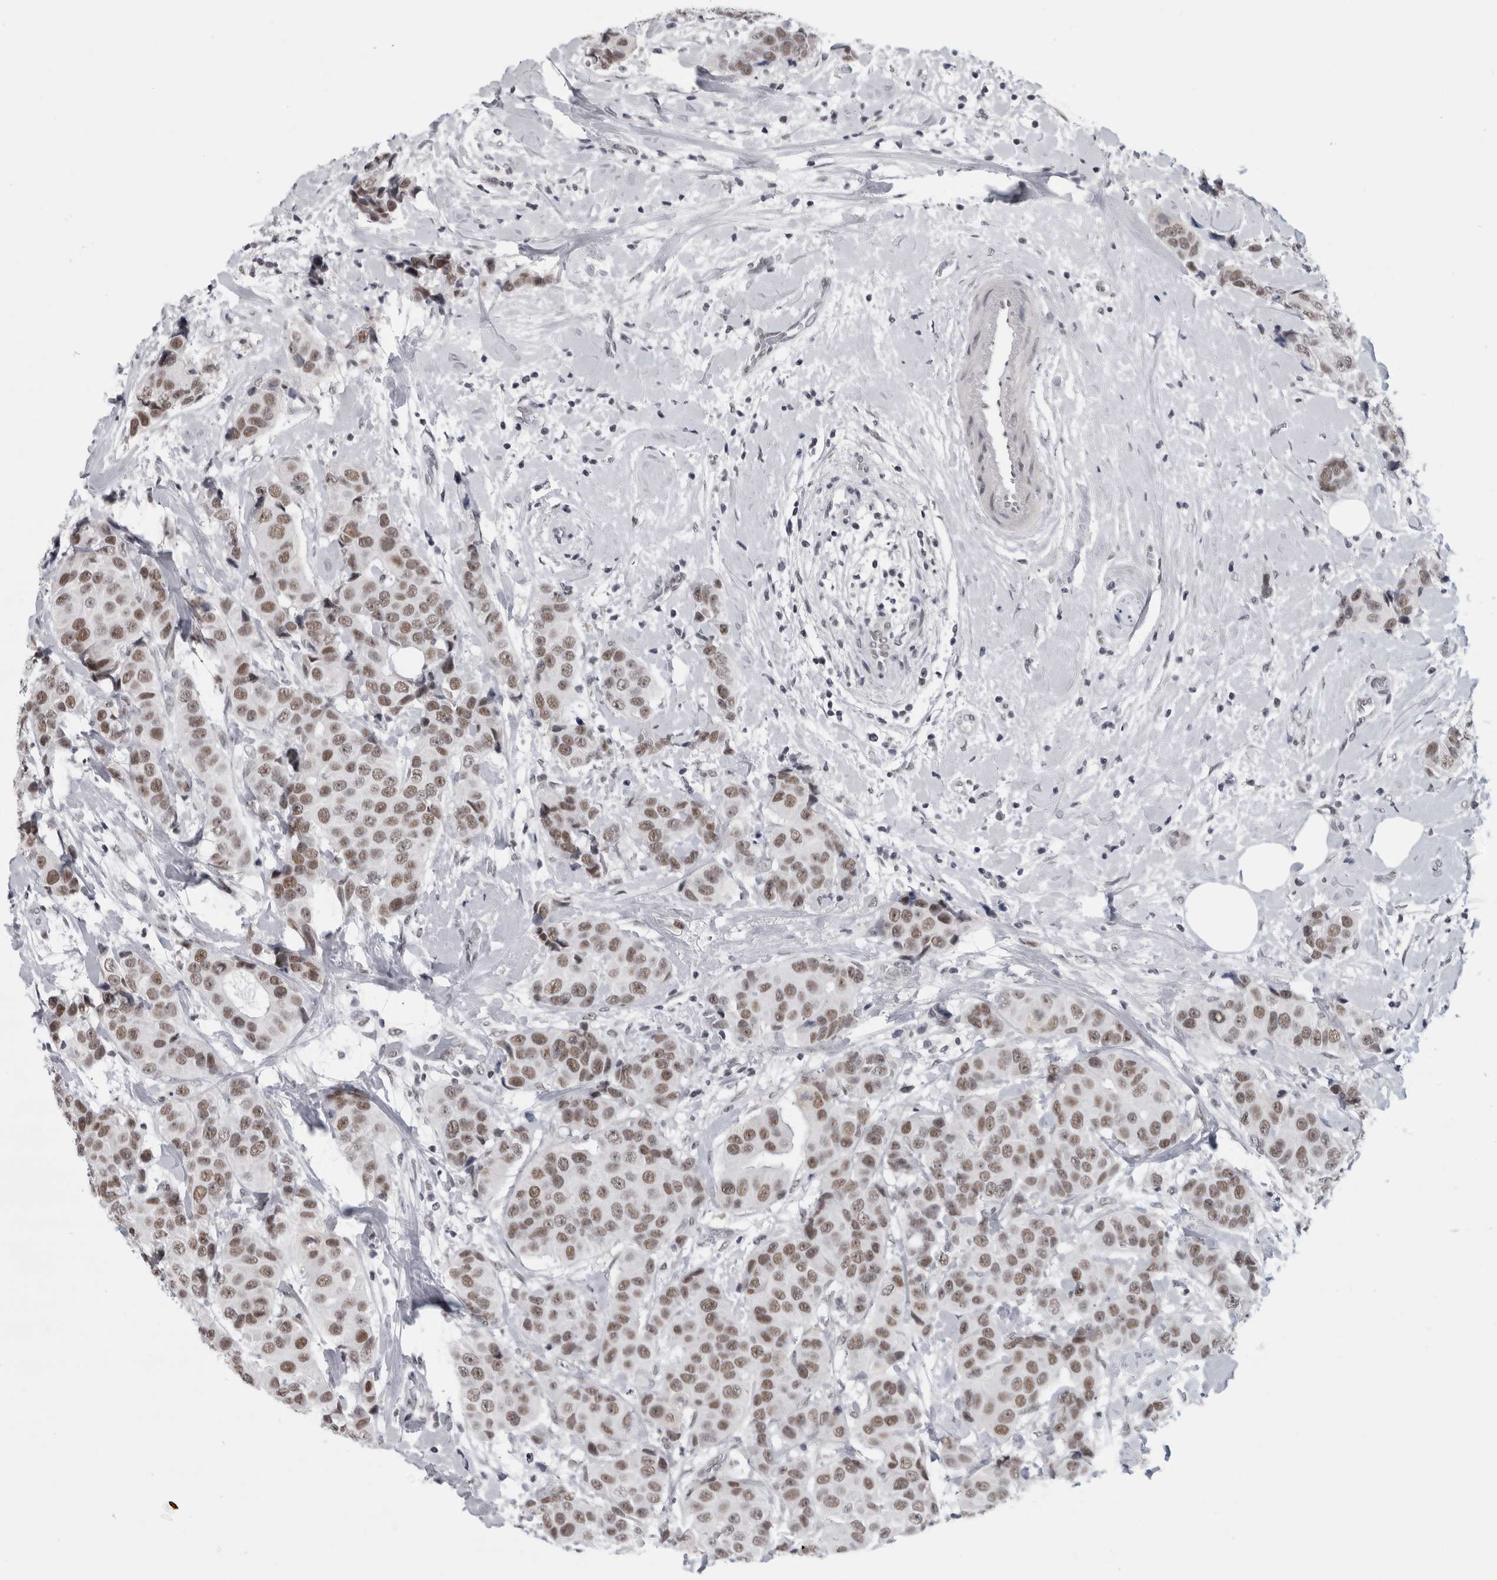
{"staining": {"intensity": "moderate", "quantity": ">75%", "location": "nuclear"}, "tissue": "breast cancer", "cell_type": "Tumor cells", "image_type": "cancer", "snomed": [{"axis": "morphology", "description": "Normal tissue, NOS"}, {"axis": "morphology", "description": "Duct carcinoma"}, {"axis": "topography", "description": "Breast"}], "caption": "Immunohistochemical staining of human breast cancer displays moderate nuclear protein staining in about >75% of tumor cells.", "gene": "ARID4B", "patient": {"sex": "female", "age": 39}}